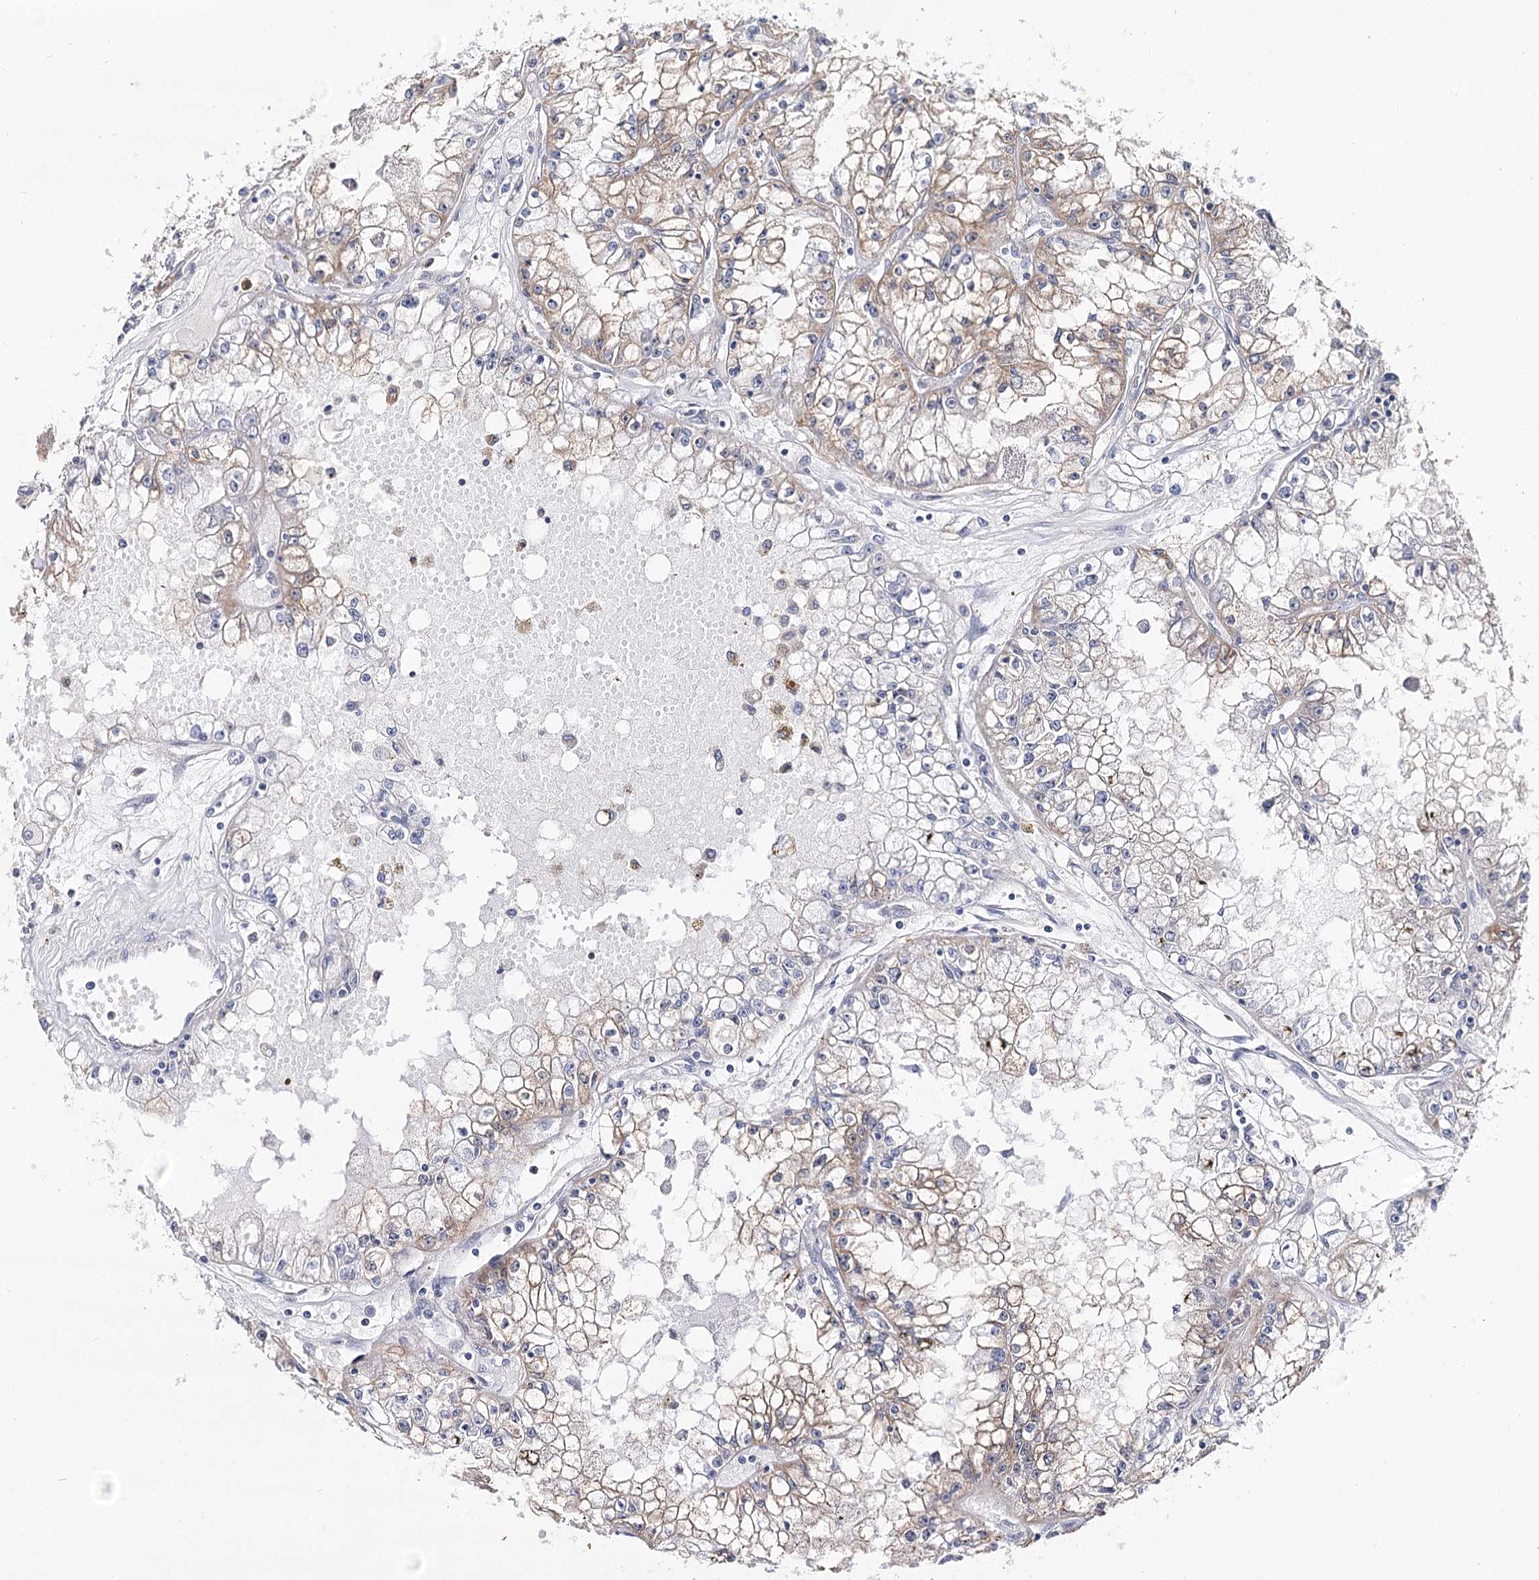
{"staining": {"intensity": "negative", "quantity": "none", "location": "none"}, "tissue": "renal cancer", "cell_type": "Tumor cells", "image_type": "cancer", "snomed": [{"axis": "morphology", "description": "Adenocarcinoma, NOS"}, {"axis": "topography", "description": "Kidney"}], "caption": "This is a micrograph of immunohistochemistry staining of renal cancer, which shows no positivity in tumor cells.", "gene": "UGP2", "patient": {"sex": "male", "age": 56}}